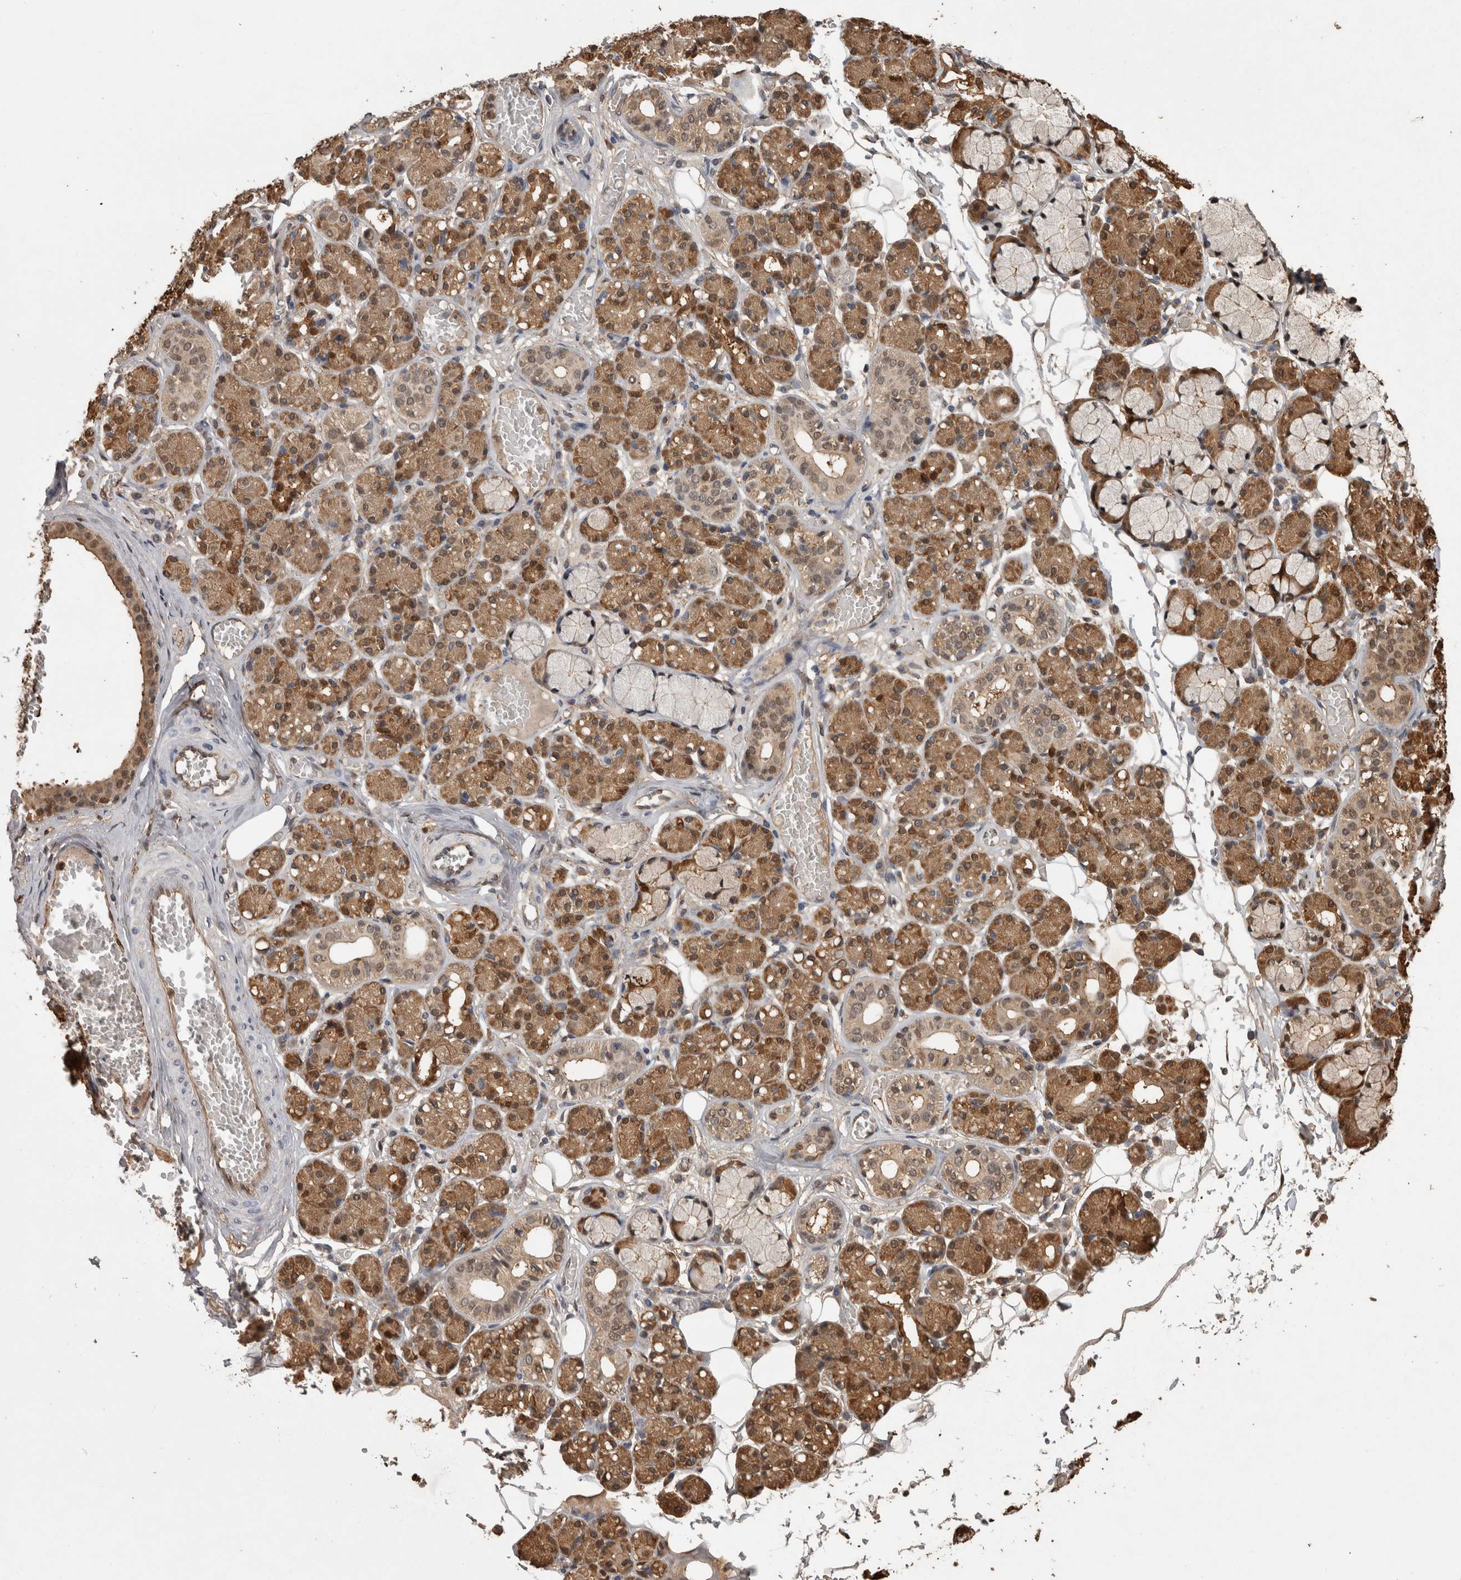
{"staining": {"intensity": "strong", "quantity": ">75%", "location": "cytoplasmic/membranous,nuclear"}, "tissue": "salivary gland", "cell_type": "Glandular cells", "image_type": "normal", "snomed": [{"axis": "morphology", "description": "Normal tissue, NOS"}, {"axis": "topography", "description": "Salivary gland"}], "caption": "The immunohistochemical stain labels strong cytoplasmic/membranous,nuclear positivity in glandular cells of normal salivary gland. (DAB (3,3'-diaminobenzidine) IHC with brightfield microscopy, high magnification).", "gene": "LXN", "patient": {"sex": "male", "age": 63}}